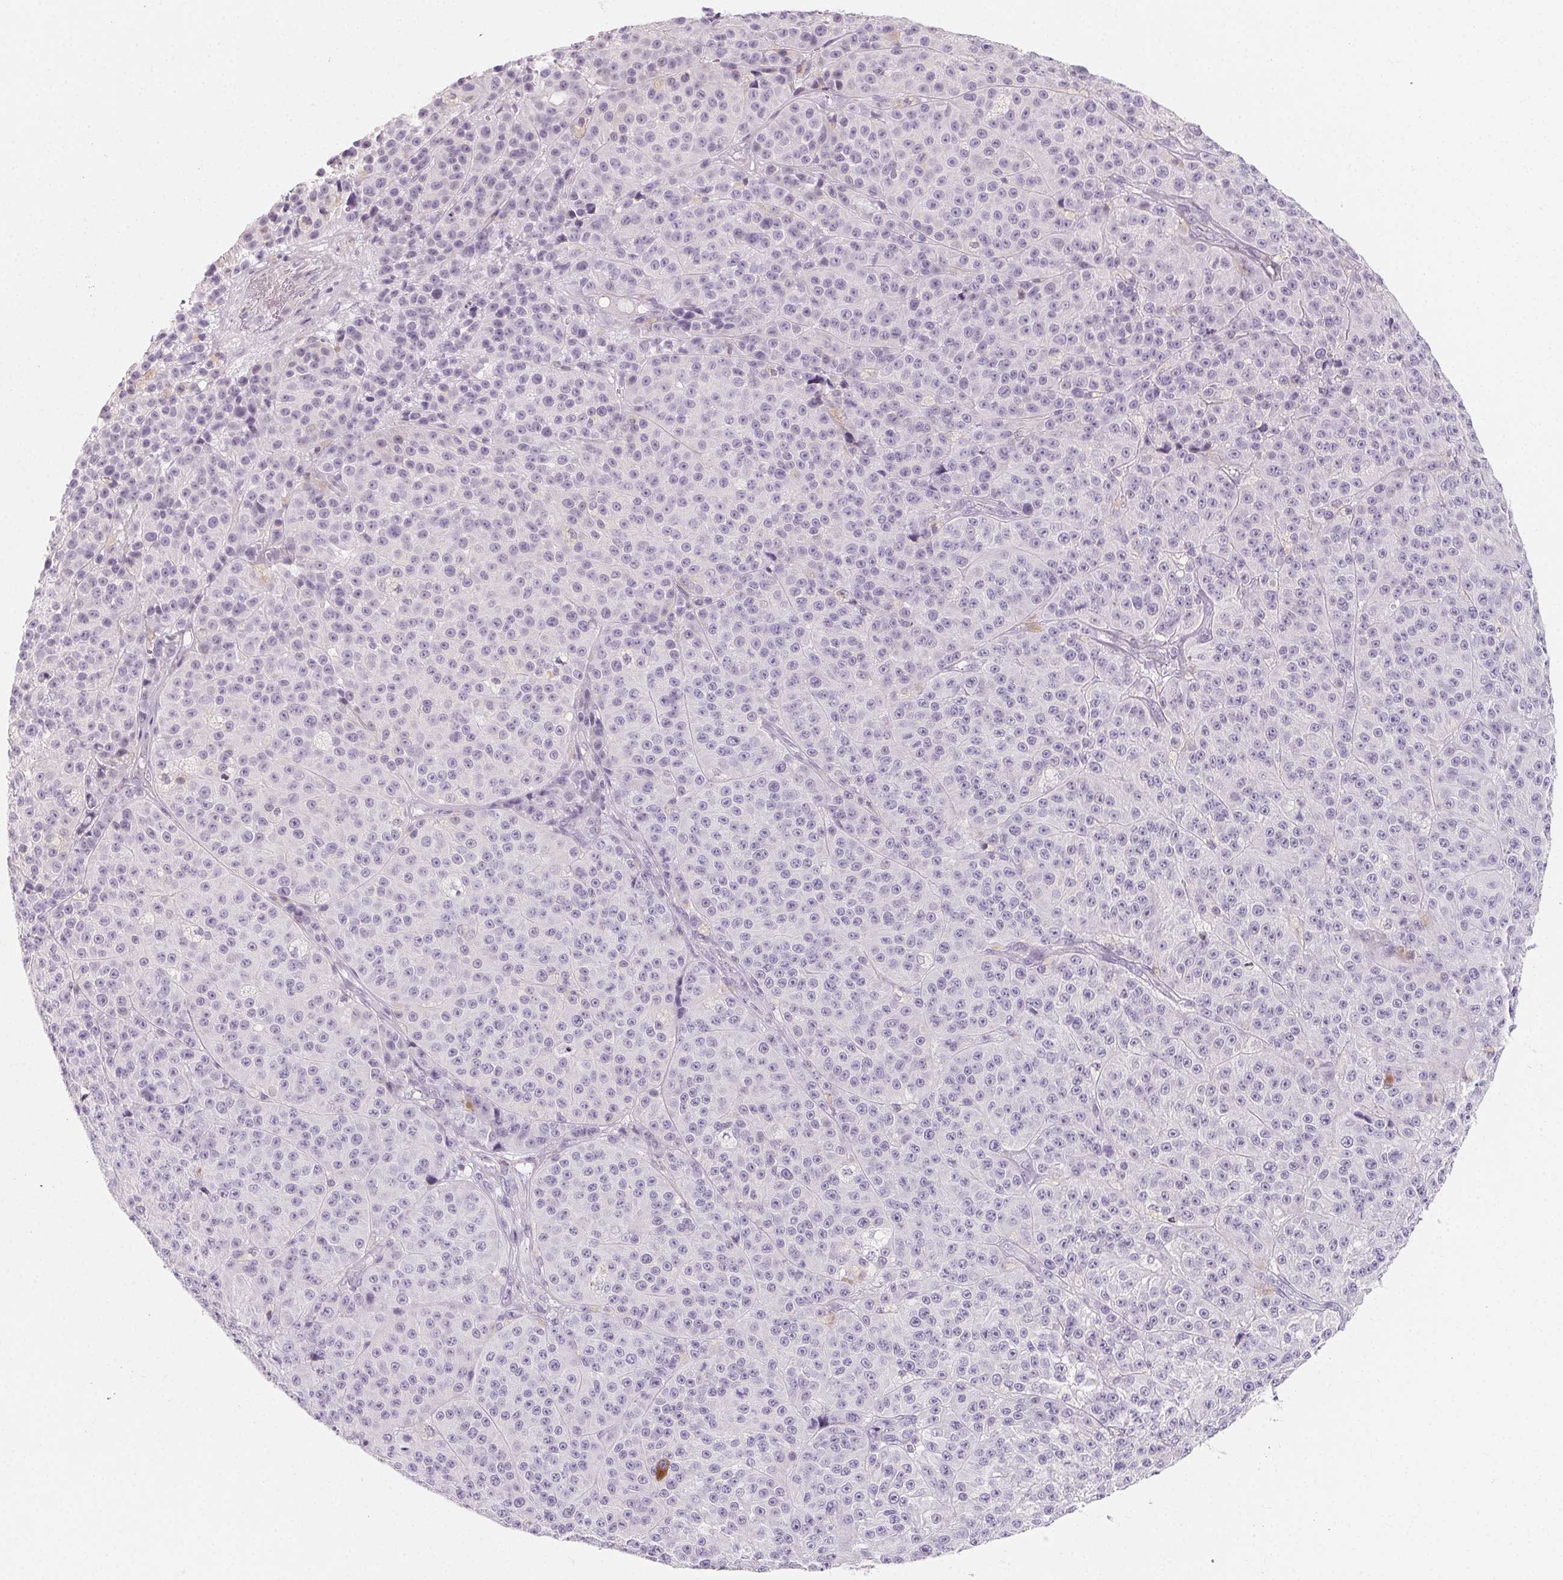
{"staining": {"intensity": "negative", "quantity": "none", "location": "none"}, "tissue": "melanoma", "cell_type": "Tumor cells", "image_type": "cancer", "snomed": [{"axis": "morphology", "description": "Malignant melanoma, NOS"}, {"axis": "topography", "description": "Skin"}], "caption": "Immunohistochemical staining of human malignant melanoma reveals no significant expression in tumor cells. (DAB (3,3'-diaminobenzidine) immunohistochemistry, high magnification).", "gene": "SH3GL2", "patient": {"sex": "female", "age": 58}}